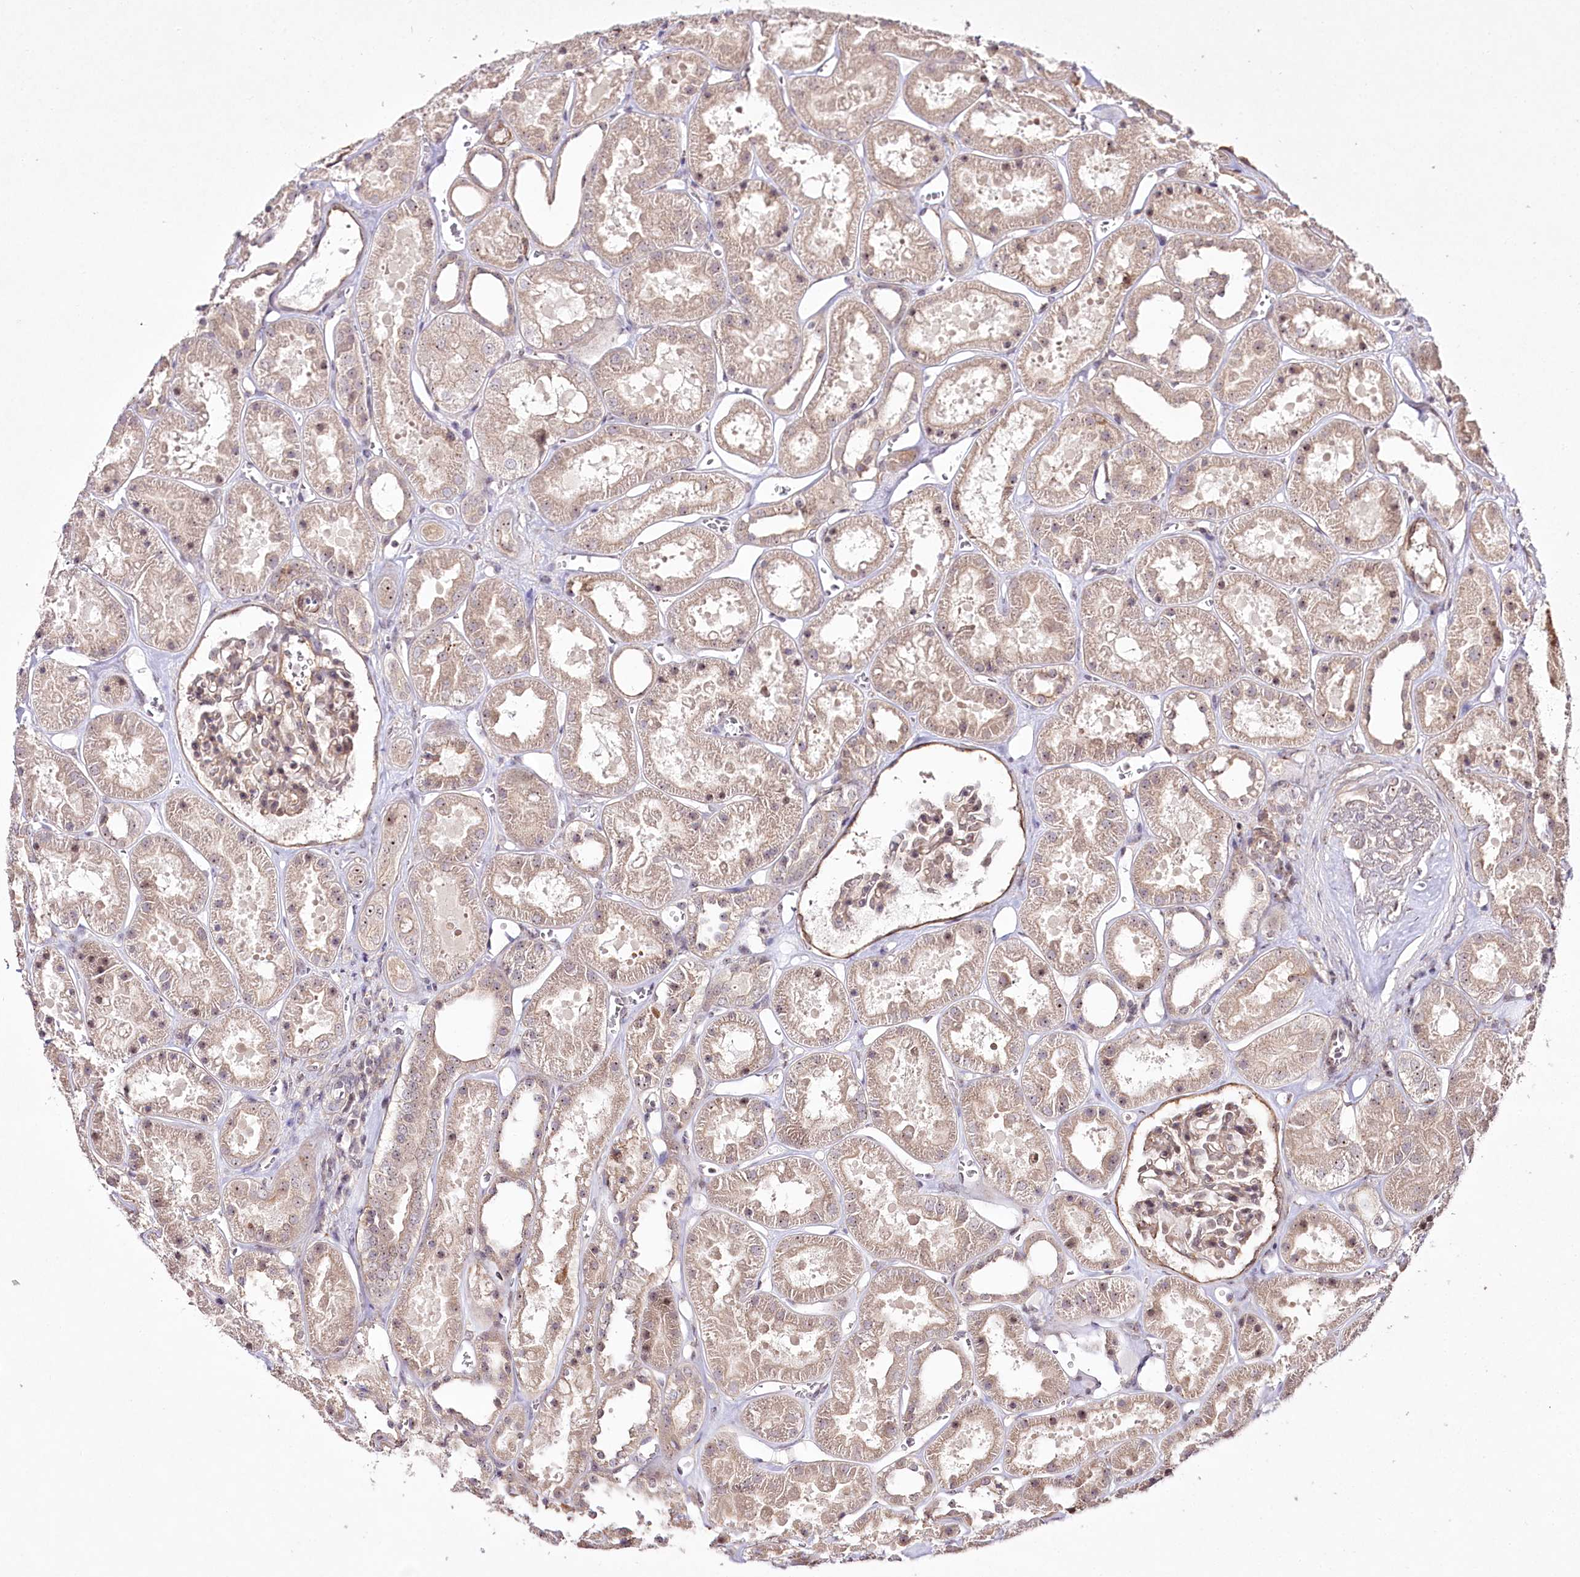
{"staining": {"intensity": "weak", "quantity": "25%-75%", "location": "cytoplasmic/membranous,nuclear"}, "tissue": "kidney", "cell_type": "Cells in glomeruli", "image_type": "normal", "snomed": [{"axis": "morphology", "description": "Normal tissue, NOS"}, {"axis": "topography", "description": "Kidney"}], "caption": "DAB (3,3'-diaminobenzidine) immunohistochemical staining of benign kidney shows weak cytoplasmic/membranous,nuclear protein expression in approximately 25%-75% of cells in glomeruli. The protein is shown in brown color, while the nuclei are stained blue.", "gene": "CCDC59", "patient": {"sex": "female", "age": 41}}